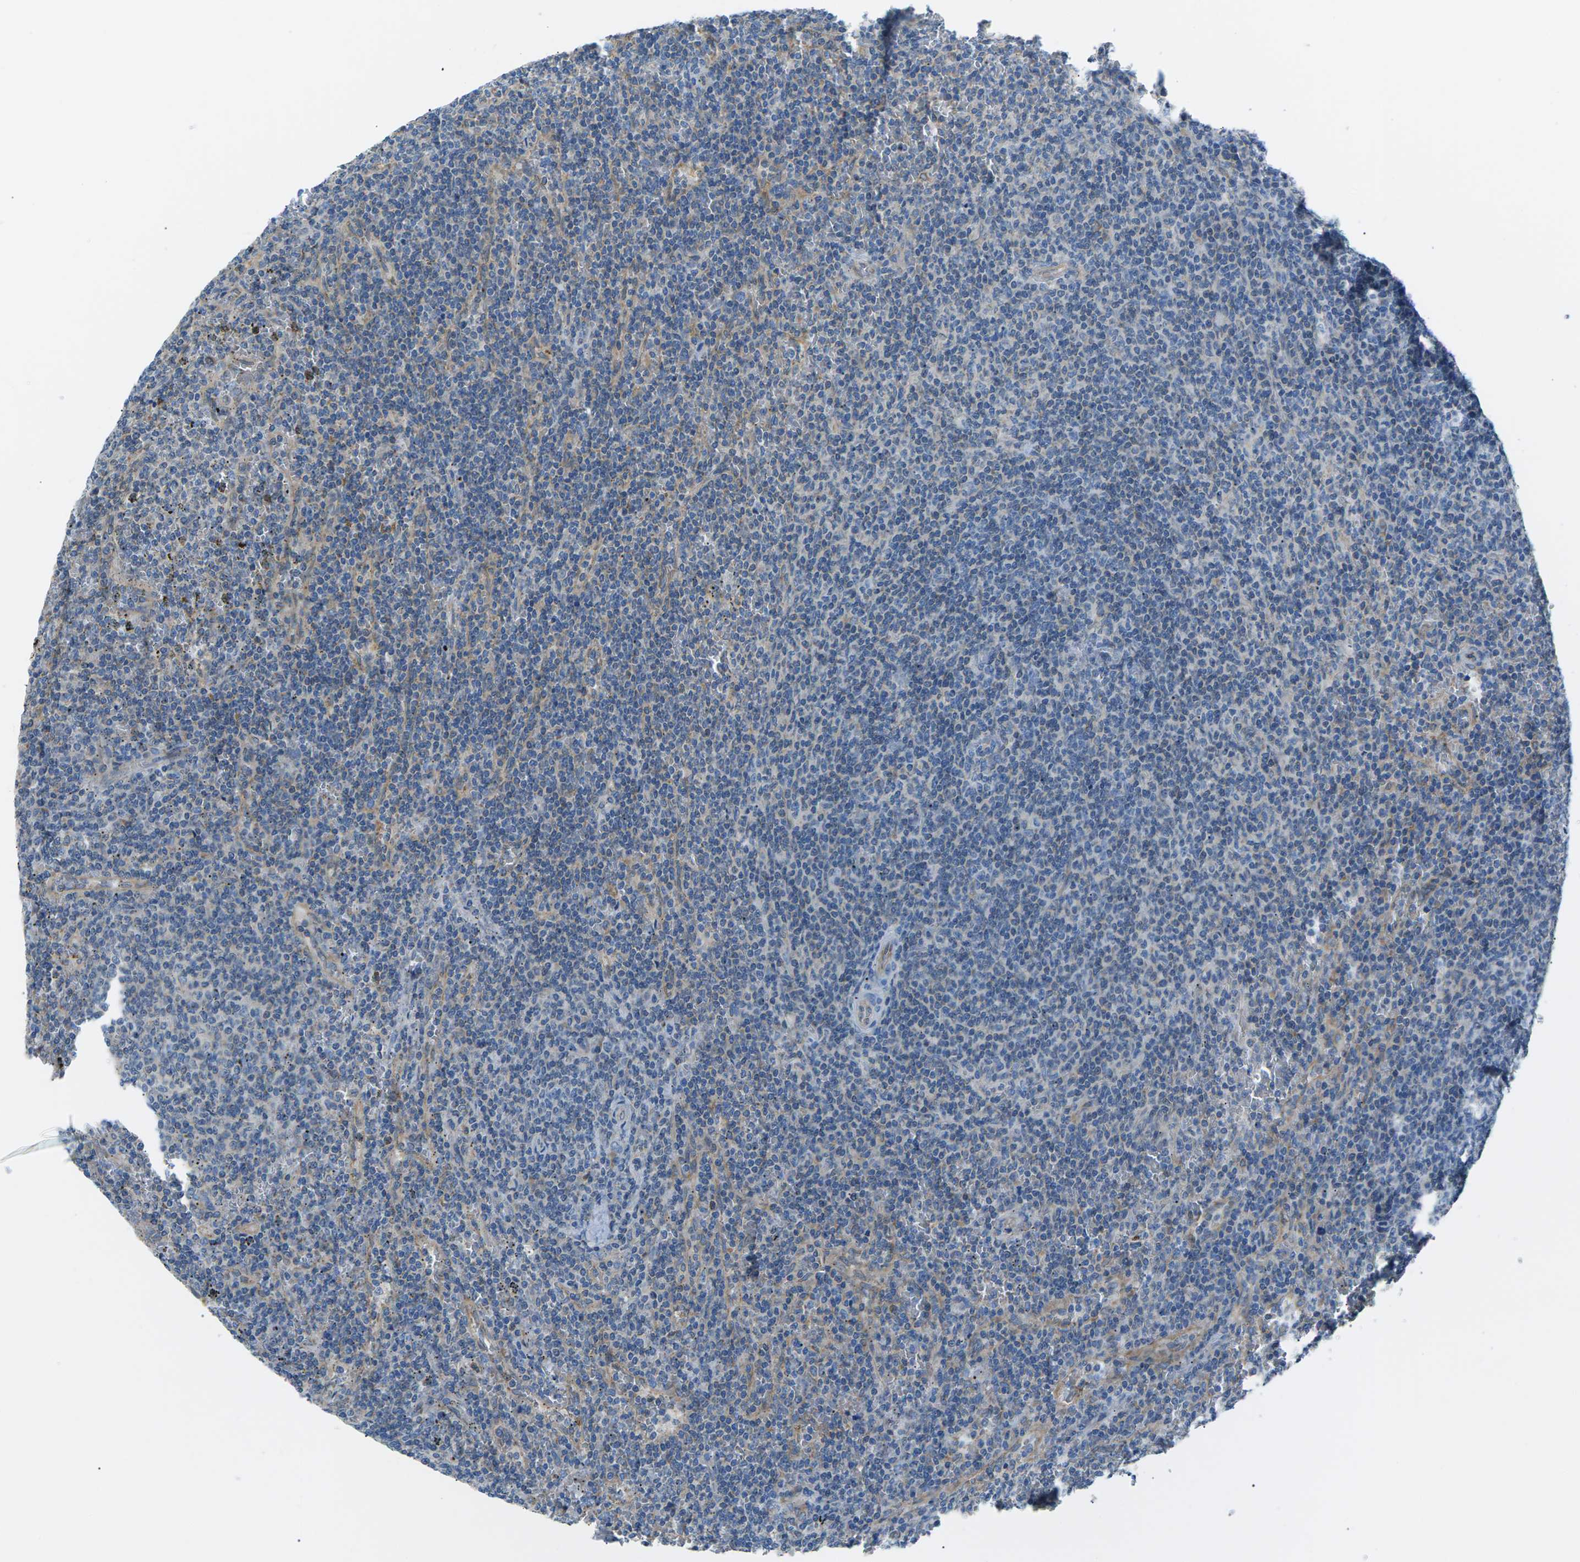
{"staining": {"intensity": "negative", "quantity": "none", "location": "none"}, "tissue": "lymphoma", "cell_type": "Tumor cells", "image_type": "cancer", "snomed": [{"axis": "morphology", "description": "Malignant lymphoma, non-Hodgkin's type, Low grade"}, {"axis": "topography", "description": "Spleen"}], "caption": "DAB immunohistochemical staining of human malignant lymphoma, non-Hodgkin's type (low-grade) exhibits no significant expression in tumor cells. The staining is performed using DAB (3,3'-diaminobenzidine) brown chromogen with nuclei counter-stained in using hematoxylin.", "gene": "ZDHHC24", "patient": {"sex": "female", "age": 50}}